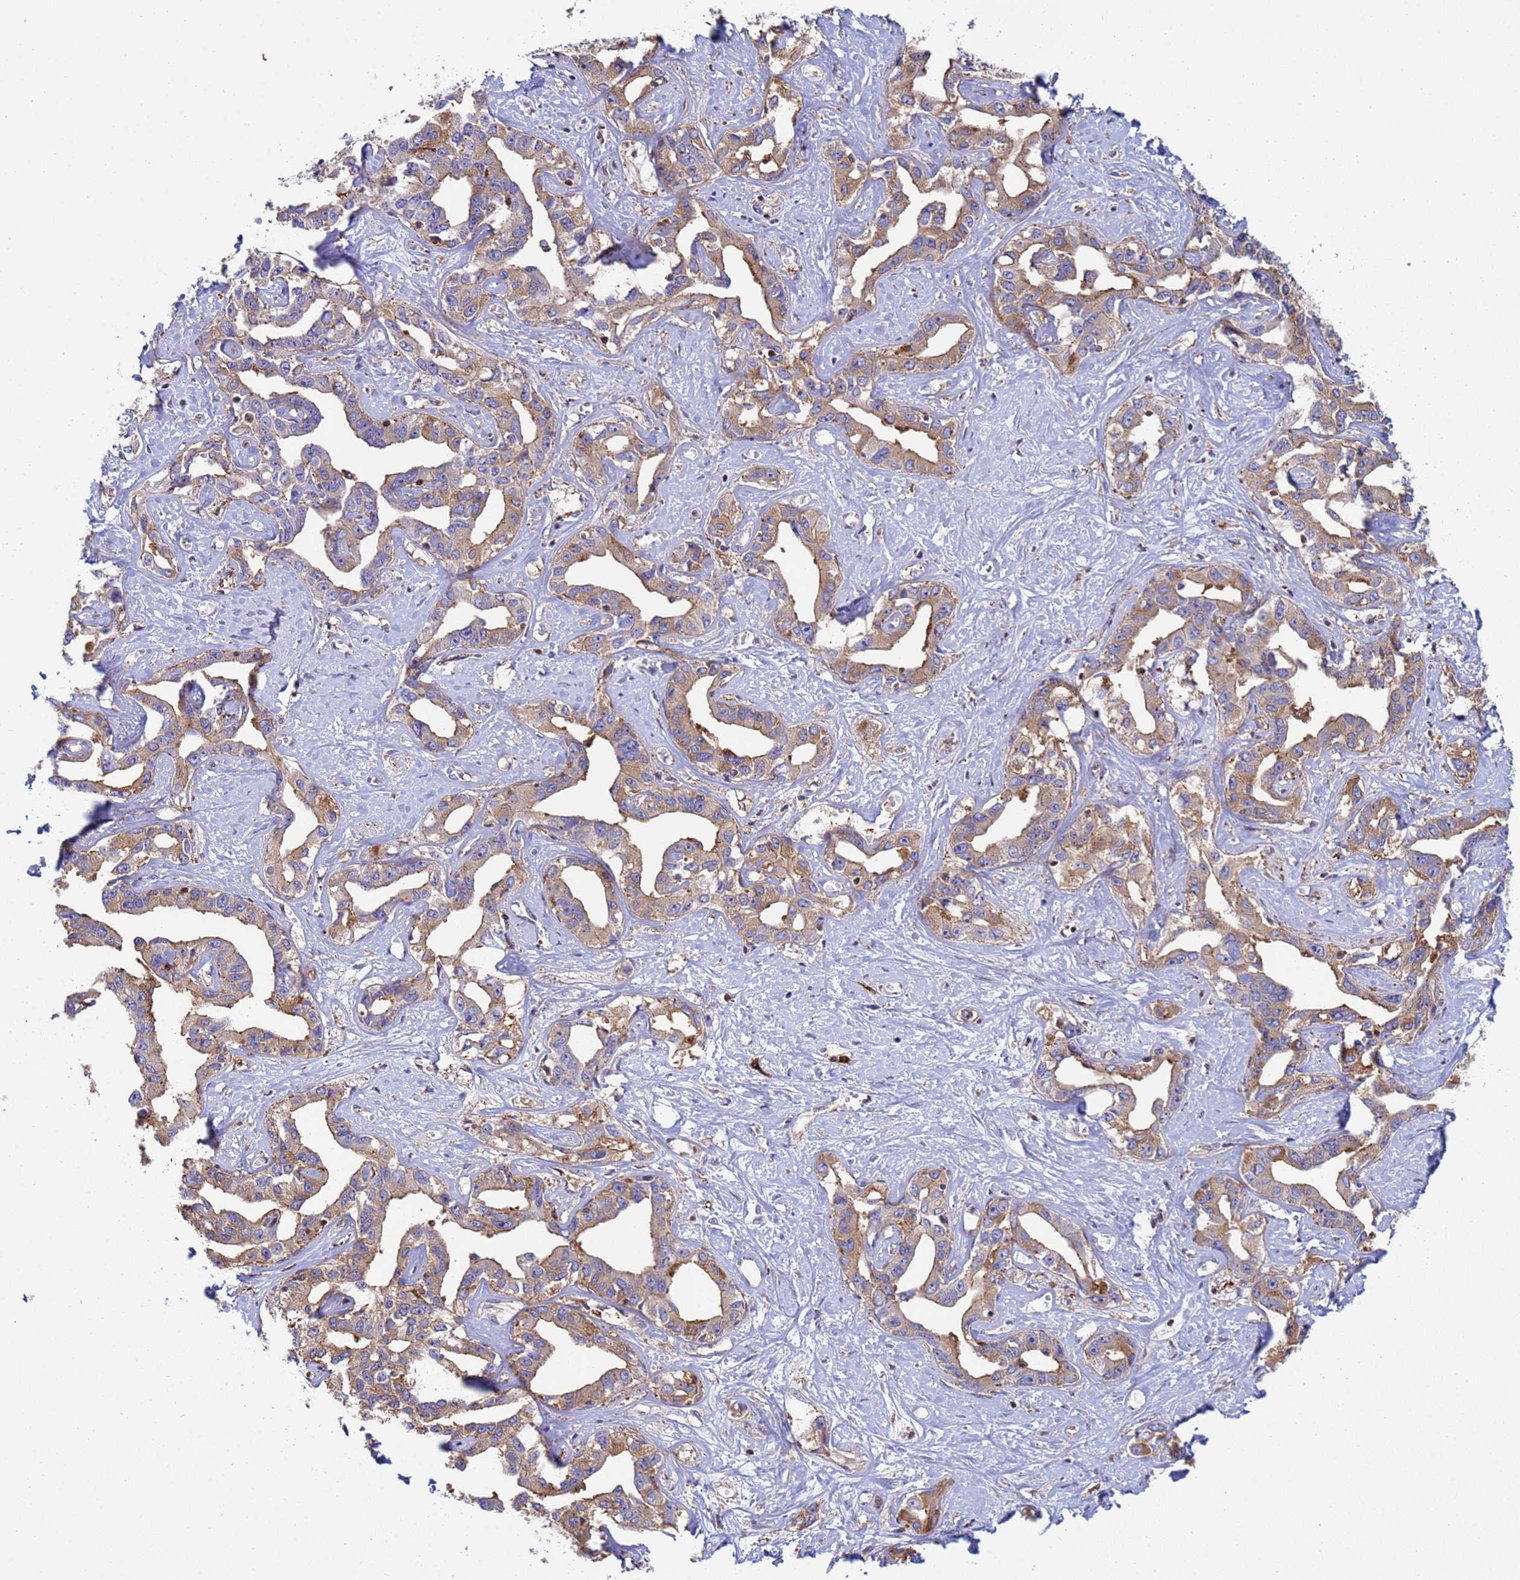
{"staining": {"intensity": "weak", "quantity": ">75%", "location": "cytoplasmic/membranous"}, "tissue": "liver cancer", "cell_type": "Tumor cells", "image_type": "cancer", "snomed": [{"axis": "morphology", "description": "Cholangiocarcinoma"}, {"axis": "topography", "description": "Liver"}], "caption": "A micrograph of human cholangiocarcinoma (liver) stained for a protein shows weak cytoplasmic/membranous brown staining in tumor cells.", "gene": "ZNG1B", "patient": {"sex": "male", "age": 59}}